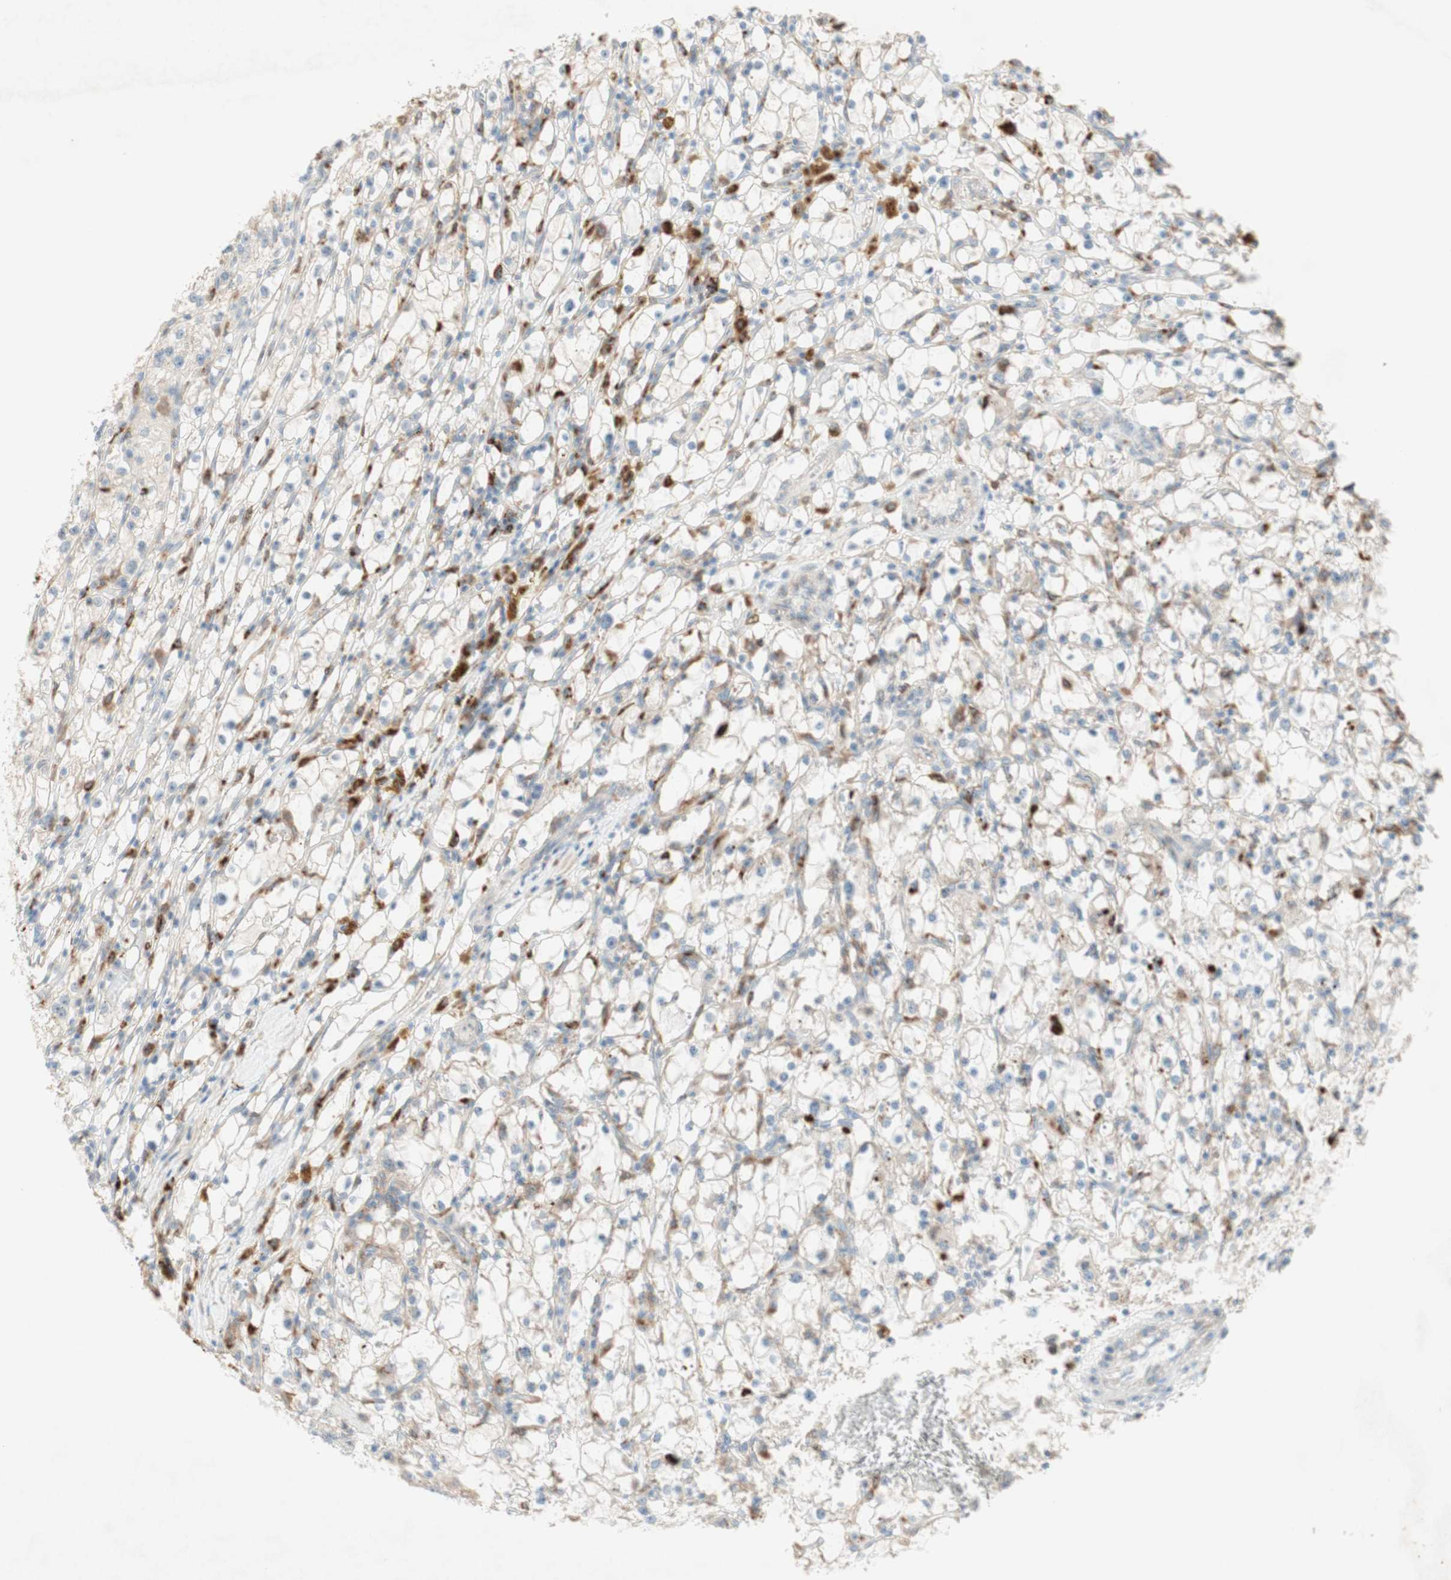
{"staining": {"intensity": "weak", "quantity": "<25%", "location": "cytoplasmic/membranous"}, "tissue": "renal cancer", "cell_type": "Tumor cells", "image_type": "cancer", "snomed": [{"axis": "morphology", "description": "Adenocarcinoma, NOS"}, {"axis": "topography", "description": "Kidney"}], "caption": "A photomicrograph of adenocarcinoma (renal) stained for a protein reveals no brown staining in tumor cells.", "gene": "GAPT", "patient": {"sex": "male", "age": 56}}